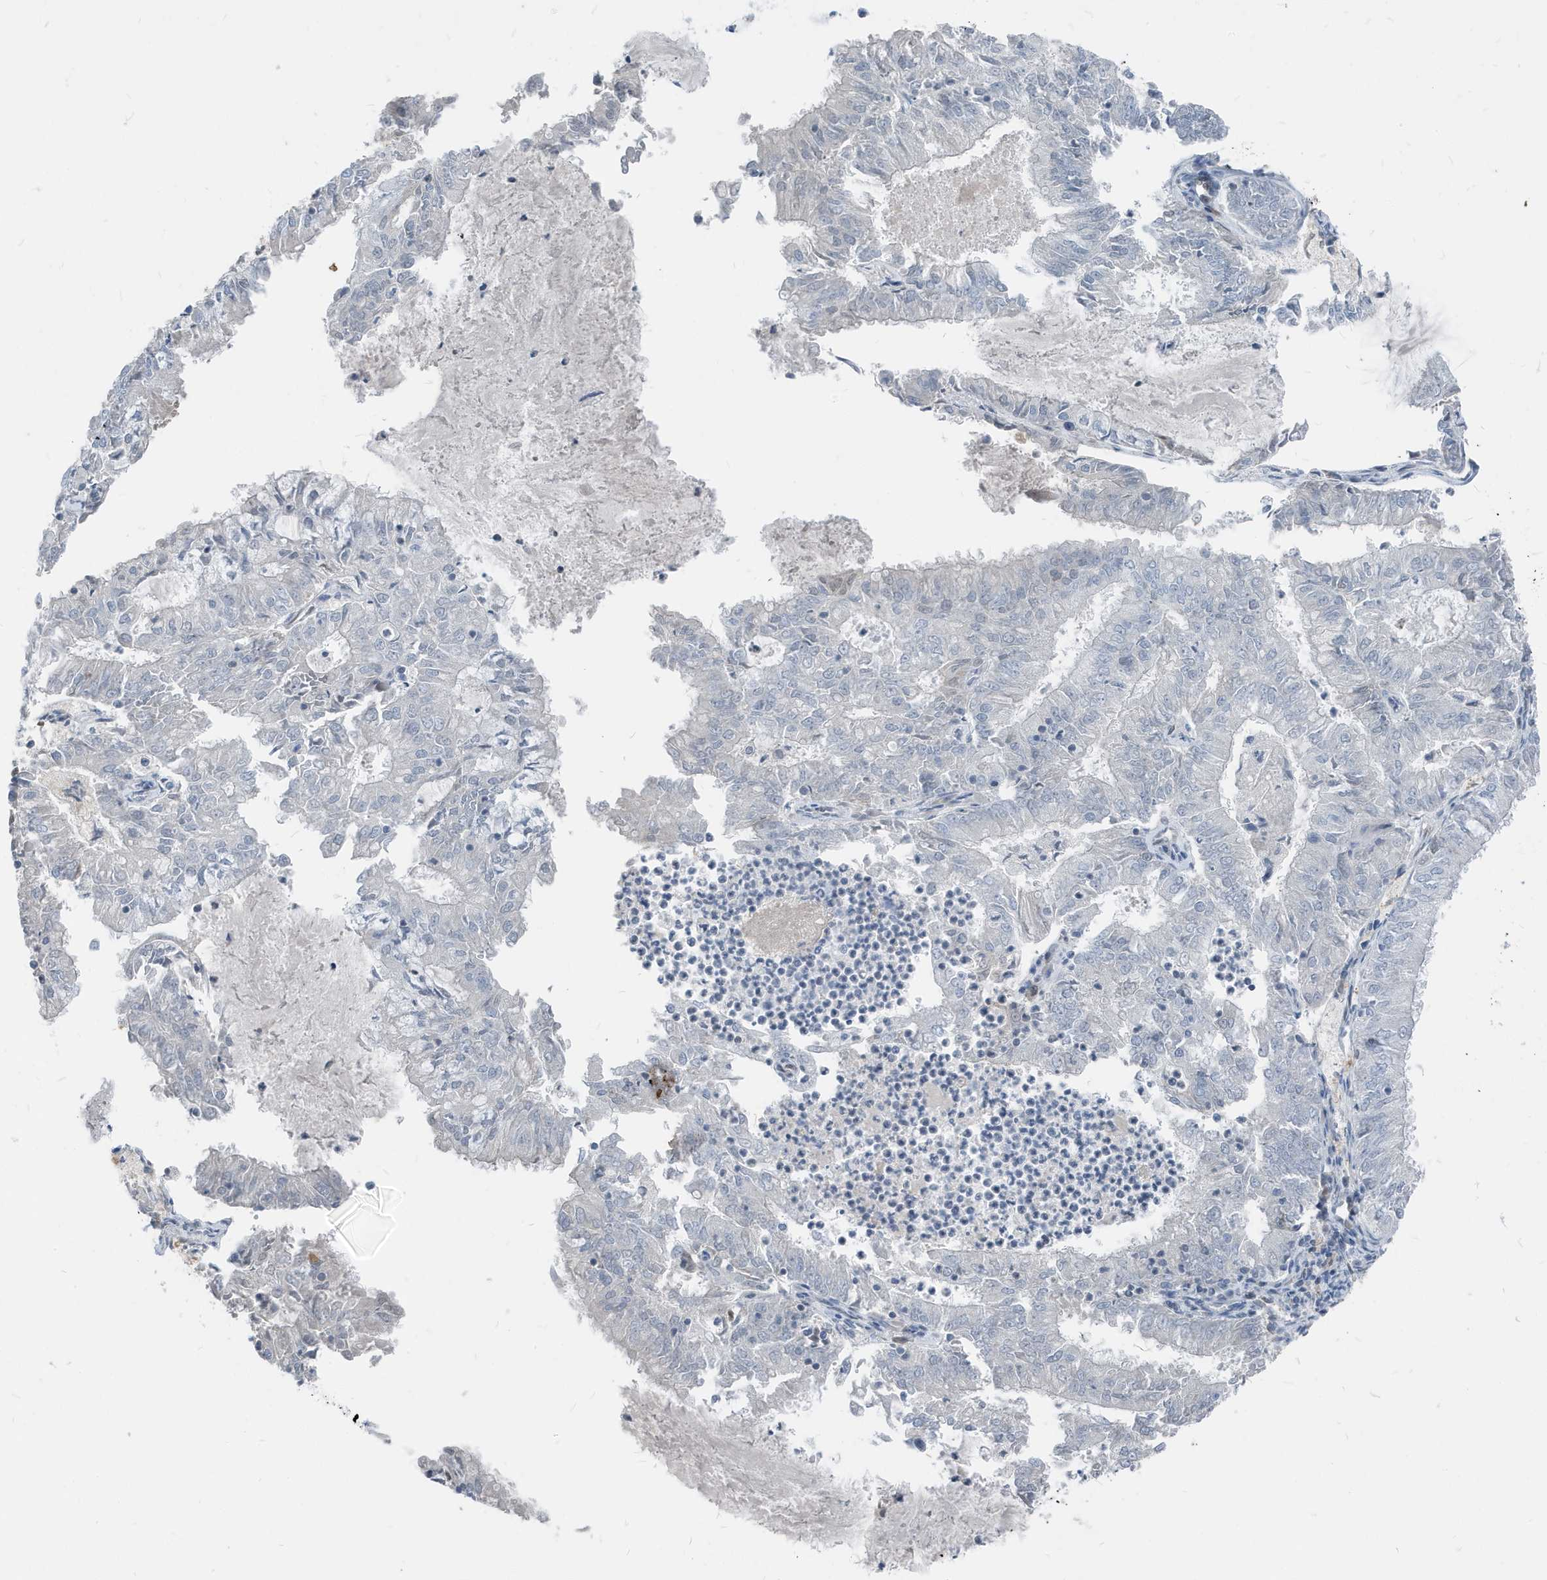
{"staining": {"intensity": "negative", "quantity": "none", "location": "none"}, "tissue": "endometrial cancer", "cell_type": "Tumor cells", "image_type": "cancer", "snomed": [{"axis": "morphology", "description": "Adenocarcinoma, NOS"}, {"axis": "topography", "description": "Endometrium"}], "caption": "There is no significant expression in tumor cells of adenocarcinoma (endometrial). Nuclei are stained in blue.", "gene": "NCOA7", "patient": {"sex": "female", "age": 57}}